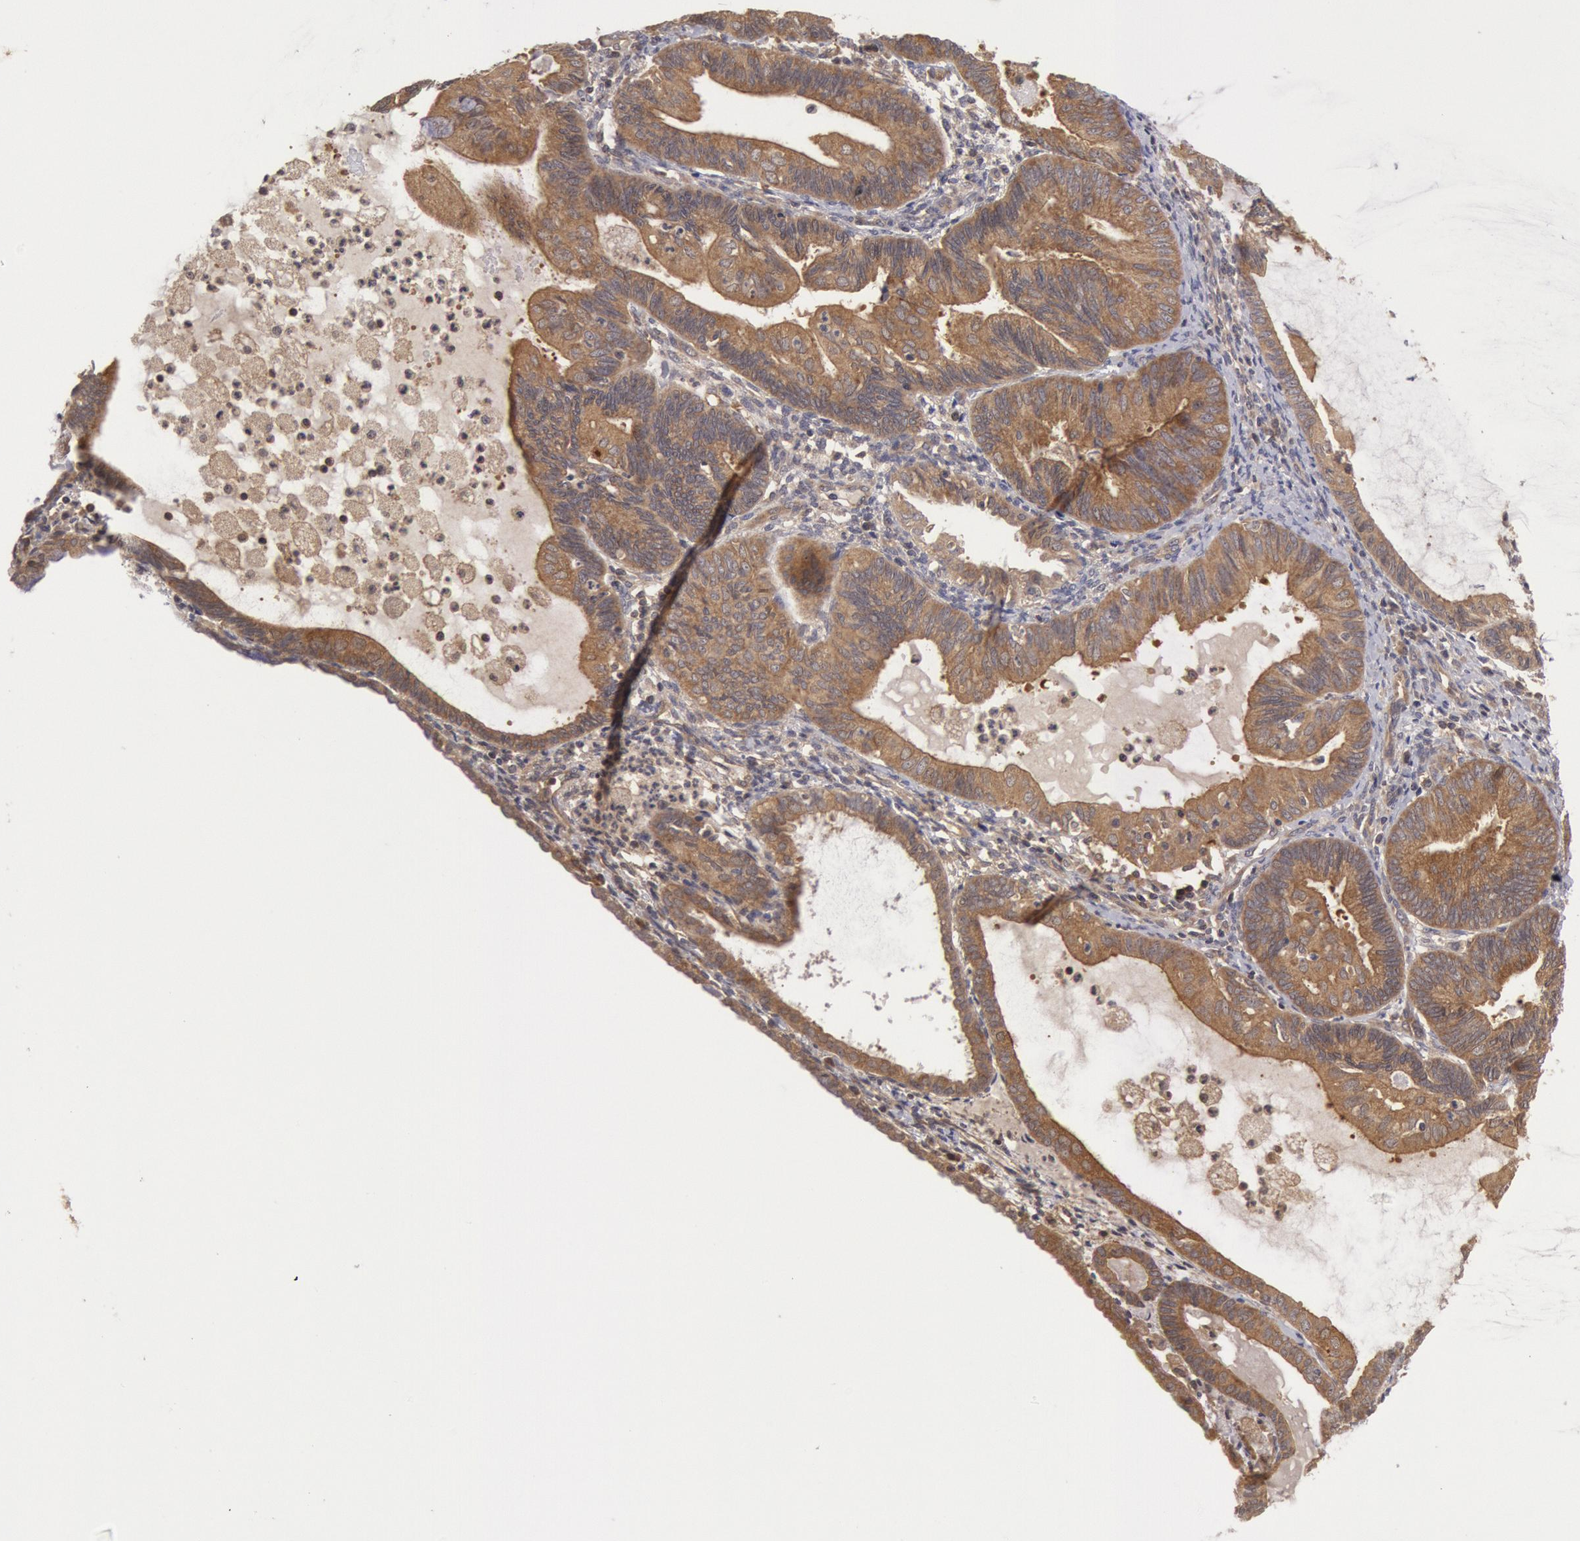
{"staining": {"intensity": "moderate", "quantity": ">75%", "location": "cytoplasmic/membranous"}, "tissue": "endometrial cancer", "cell_type": "Tumor cells", "image_type": "cancer", "snomed": [{"axis": "morphology", "description": "Adenocarcinoma, NOS"}, {"axis": "topography", "description": "Endometrium"}], "caption": "Protein analysis of adenocarcinoma (endometrial) tissue demonstrates moderate cytoplasmic/membranous positivity in approximately >75% of tumor cells. Nuclei are stained in blue.", "gene": "BRAF", "patient": {"sex": "female", "age": 63}}